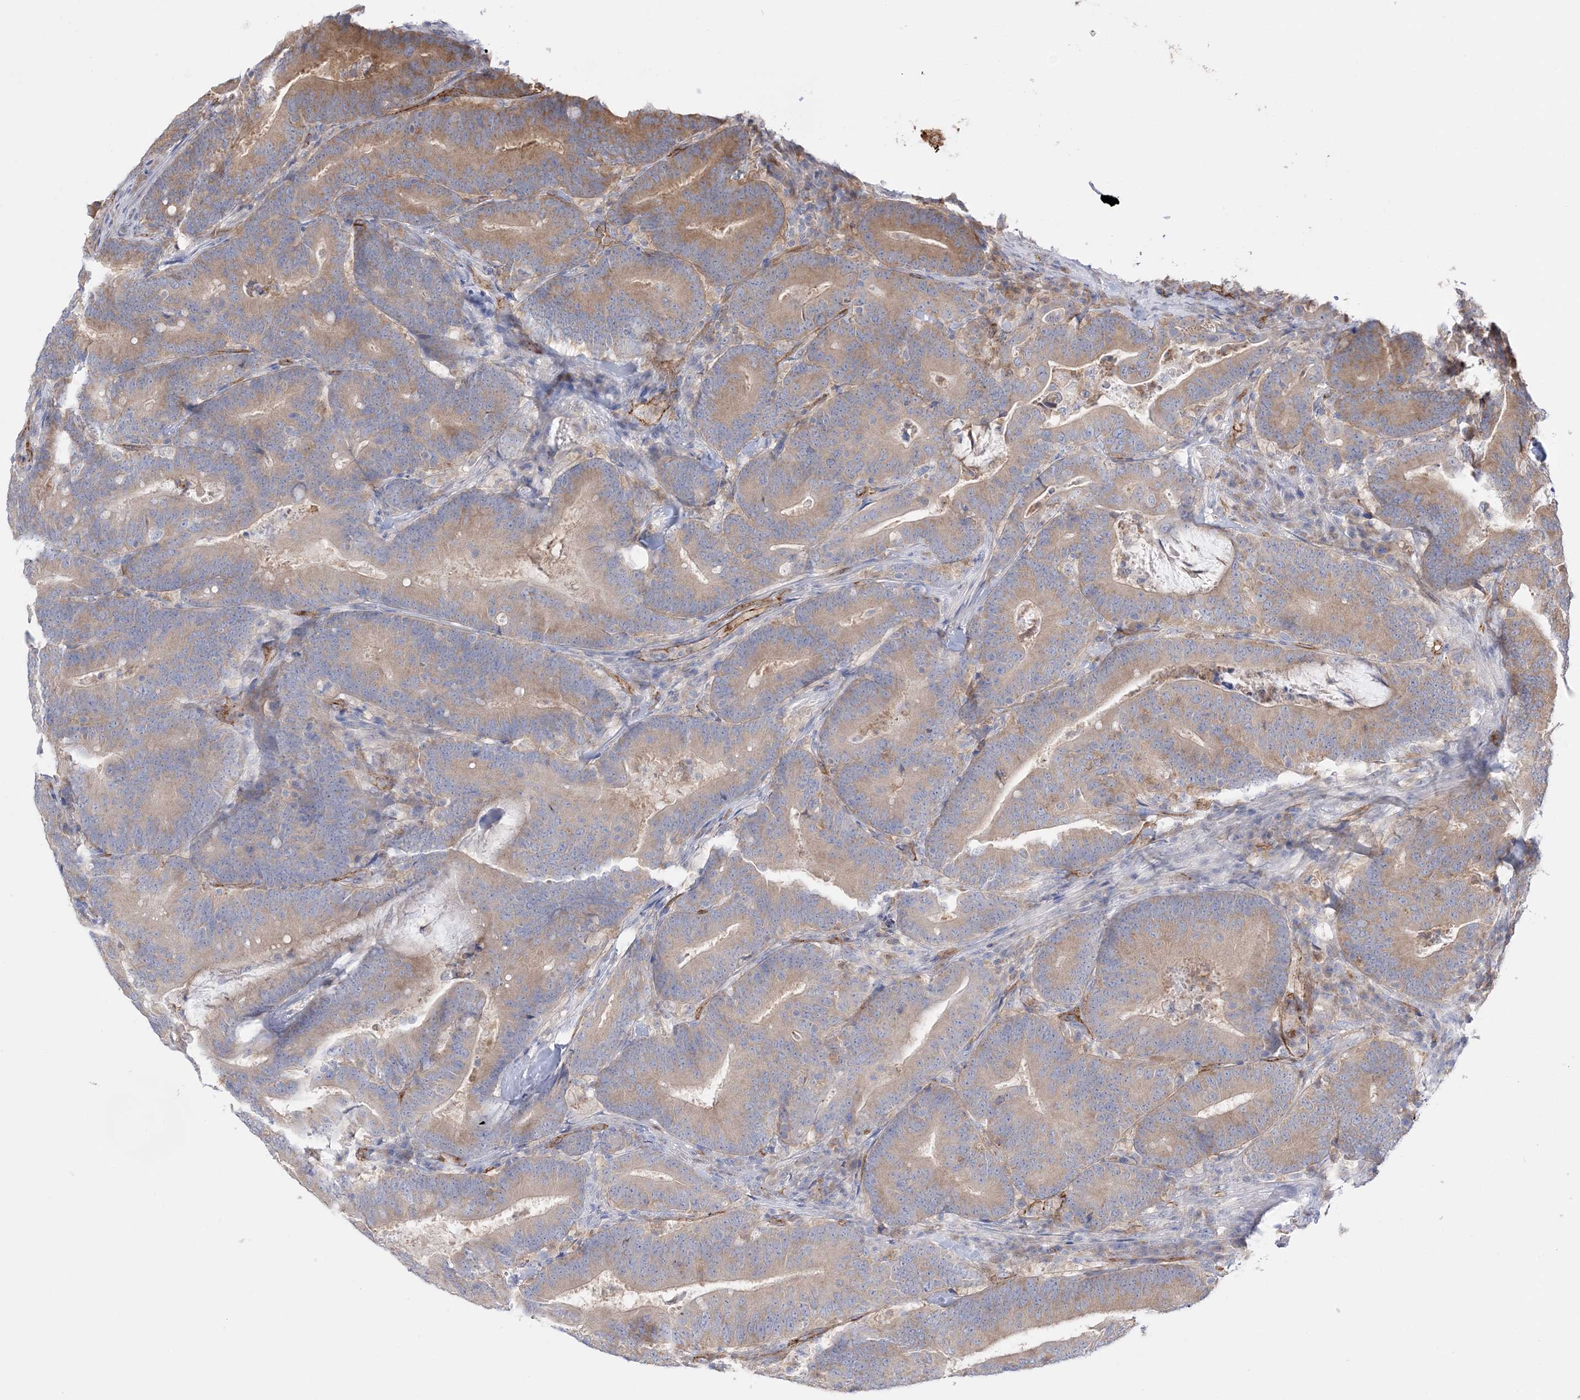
{"staining": {"intensity": "moderate", "quantity": "25%-75%", "location": "cytoplasmic/membranous"}, "tissue": "colorectal cancer", "cell_type": "Tumor cells", "image_type": "cancer", "snomed": [{"axis": "morphology", "description": "Adenocarcinoma, NOS"}, {"axis": "topography", "description": "Colon"}], "caption": "Protein staining of colorectal adenocarcinoma tissue reveals moderate cytoplasmic/membranous positivity in approximately 25%-75% of tumor cells. (DAB IHC, brown staining for protein, blue staining for nuclei).", "gene": "FARSB", "patient": {"sex": "female", "age": 66}}